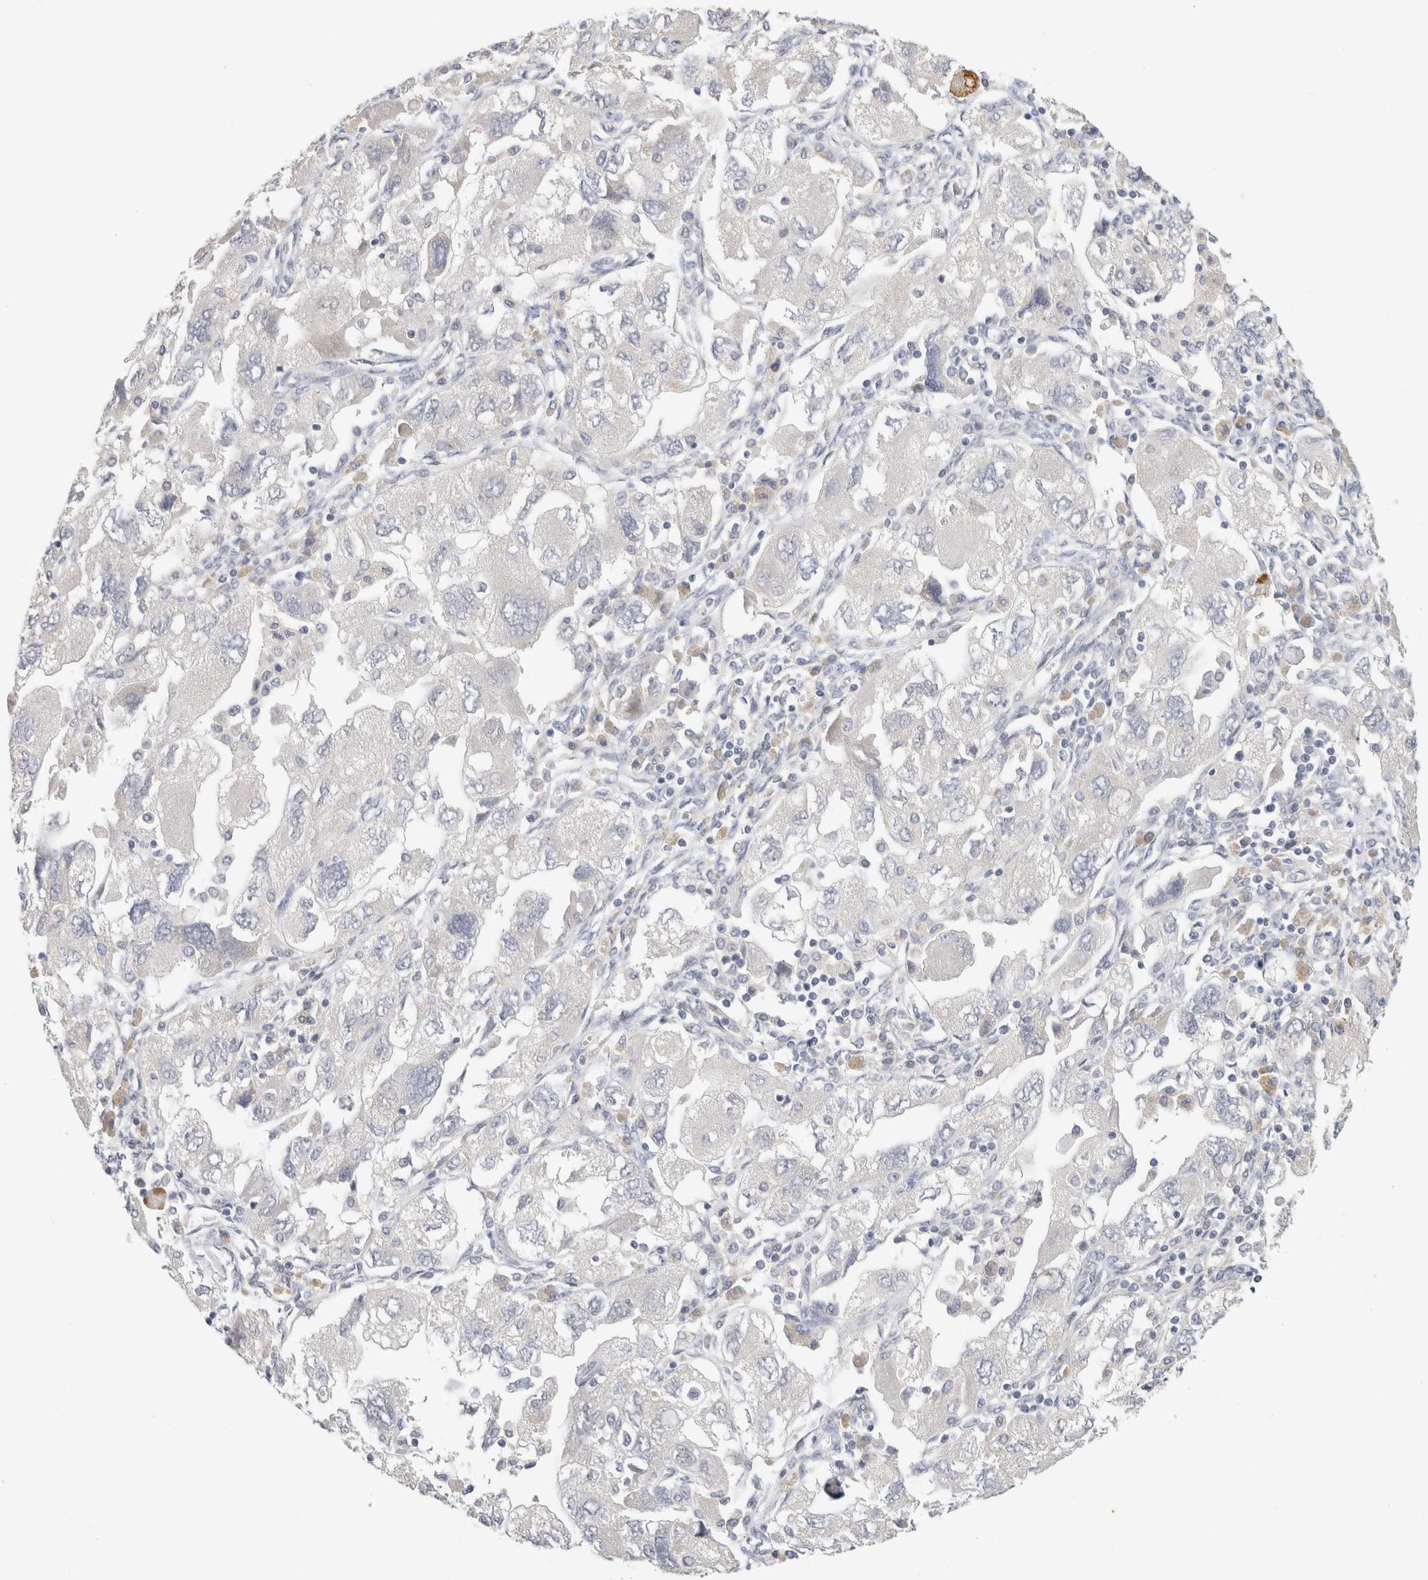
{"staining": {"intensity": "negative", "quantity": "none", "location": "none"}, "tissue": "ovarian cancer", "cell_type": "Tumor cells", "image_type": "cancer", "snomed": [{"axis": "morphology", "description": "Carcinoma, NOS"}, {"axis": "morphology", "description": "Cystadenocarcinoma, serous, NOS"}, {"axis": "topography", "description": "Ovary"}], "caption": "Immunohistochemical staining of human carcinoma (ovarian) demonstrates no significant positivity in tumor cells.", "gene": "CHRM4", "patient": {"sex": "female", "age": 69}}